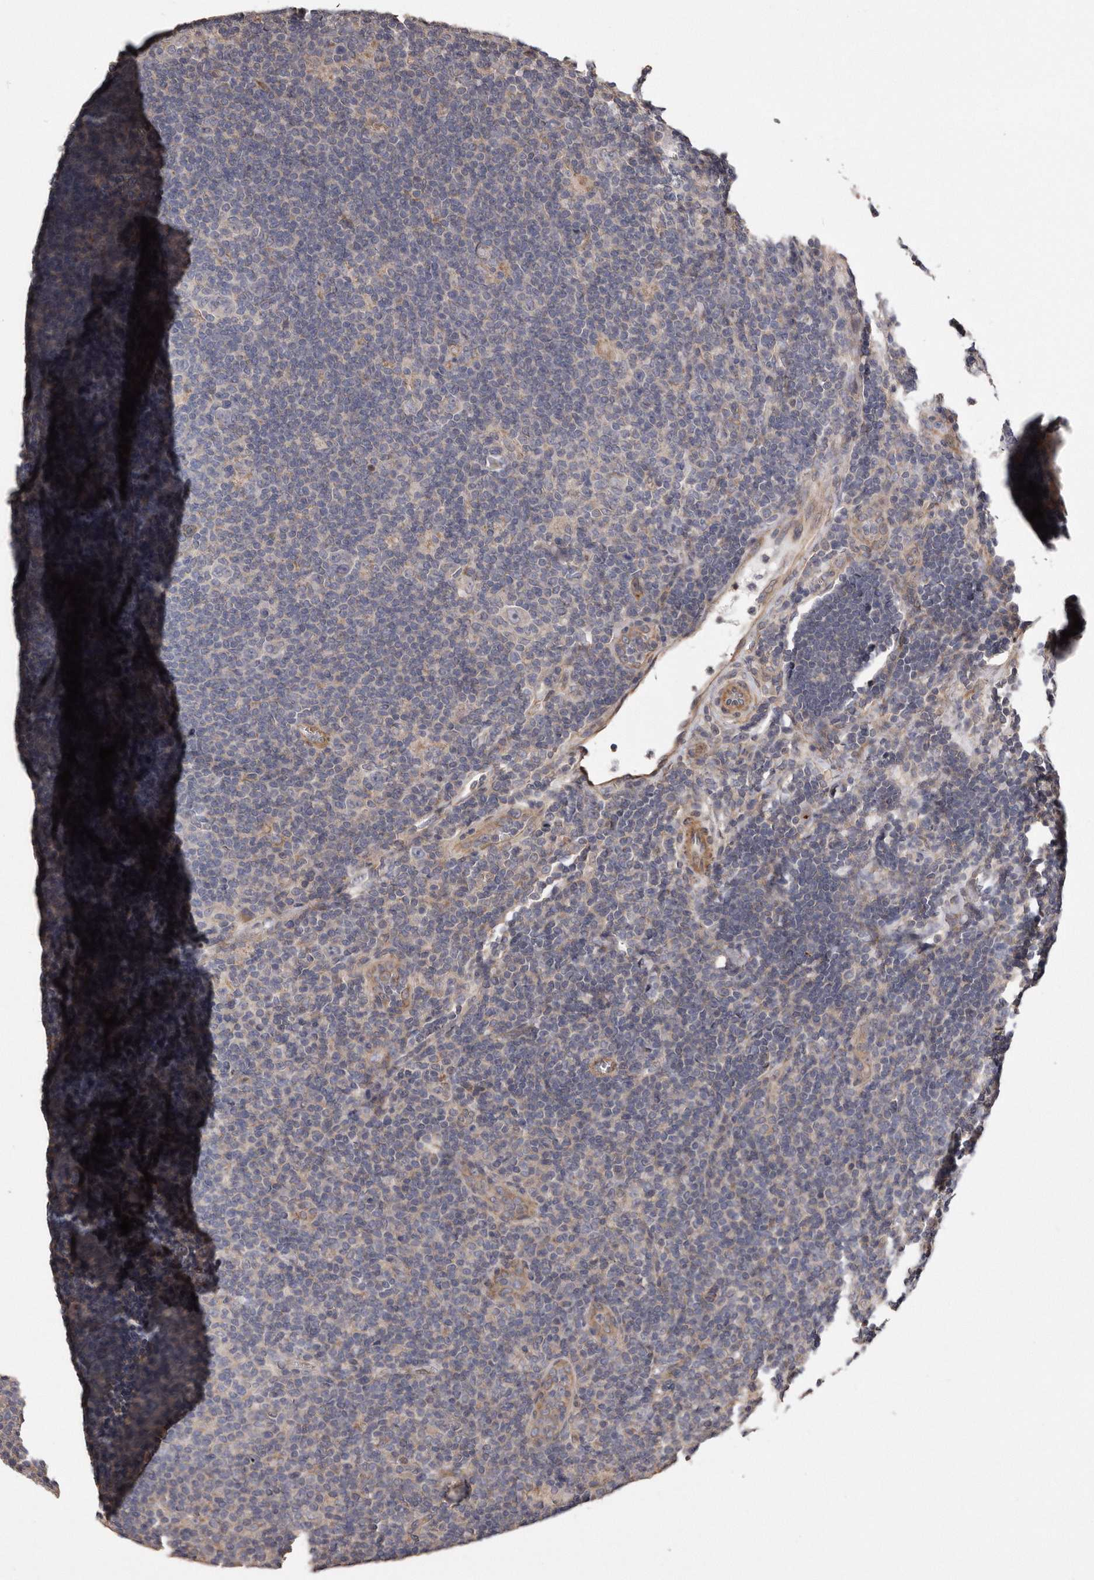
{"staining": {"intensity": "negative", "quantity": "none", "location": "none"}, "tissue": "lymphoma", "cell_type": "Tumor cells", "image_type": "cancer", "snomed": [{"axis": "morphology", "description": "Hodgkin's disease, NOS"}, {"axis": "topography", "description": "Lymph node"}], "caption": "Tumor cells are negative for protein expression in human lymphoma. (IHC, brightfield microscopy, high magnification).", "gene": "ARMCX1", "patient": {"sex": "female", "age": 57}}